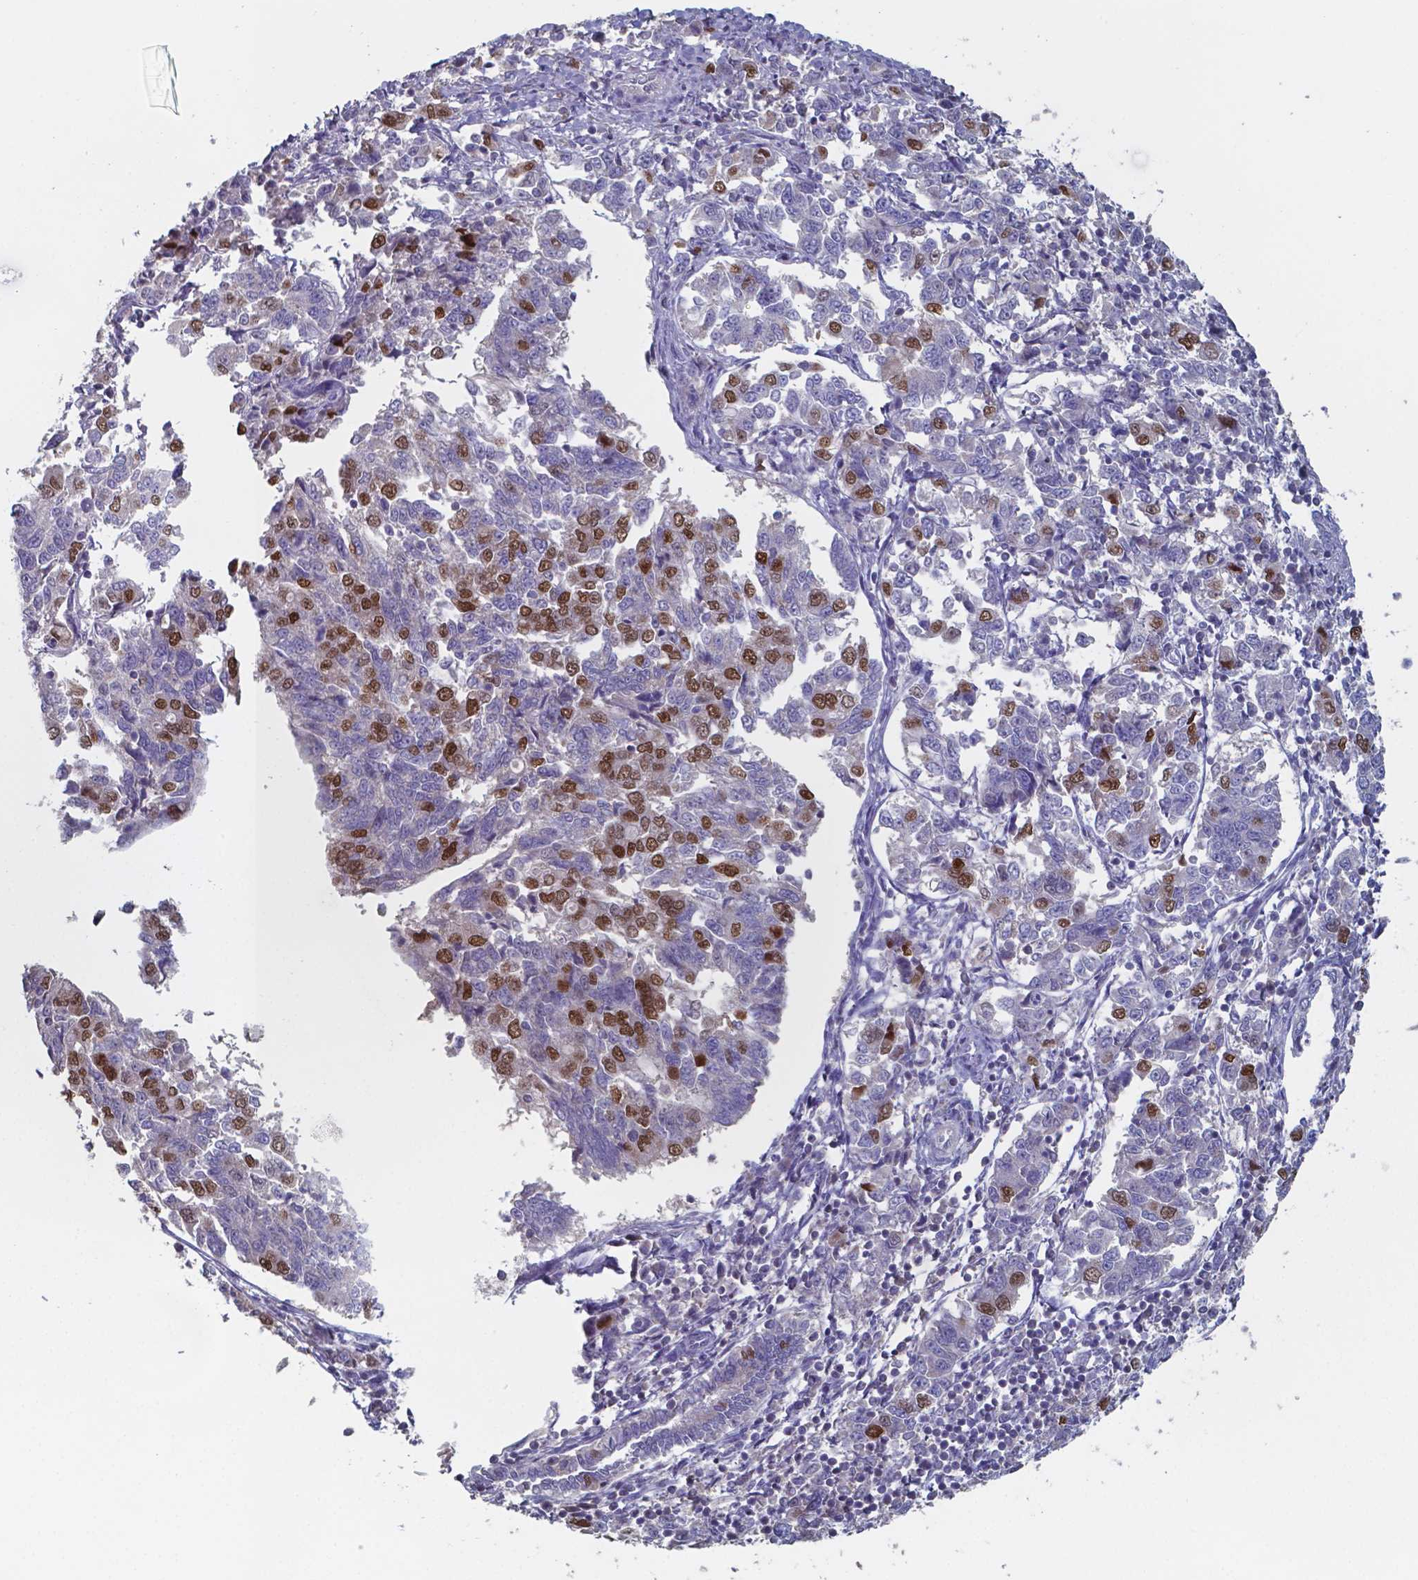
{"staining": {"intensity": "strong", "quantity": "25%-75%", "location": "nuclear"}, "tissue": "endometrial cancer", "cell_type": "Tumor cells", "image_type": "cancer", "snomed": [{"axis": "morphology", "description": "Adenocarcinoma, NOS"}, {"axis": "topography", "description": "Endometrium"}], "caption": "Brown immunohistochemical staining in human endometrial cancer (adenocarcinoma) displays strong nuclear staining in approximately 25%-75% of tumor cells.", "gene": "FOXJ1", "patient": {"sex": "female", "age": 43}}